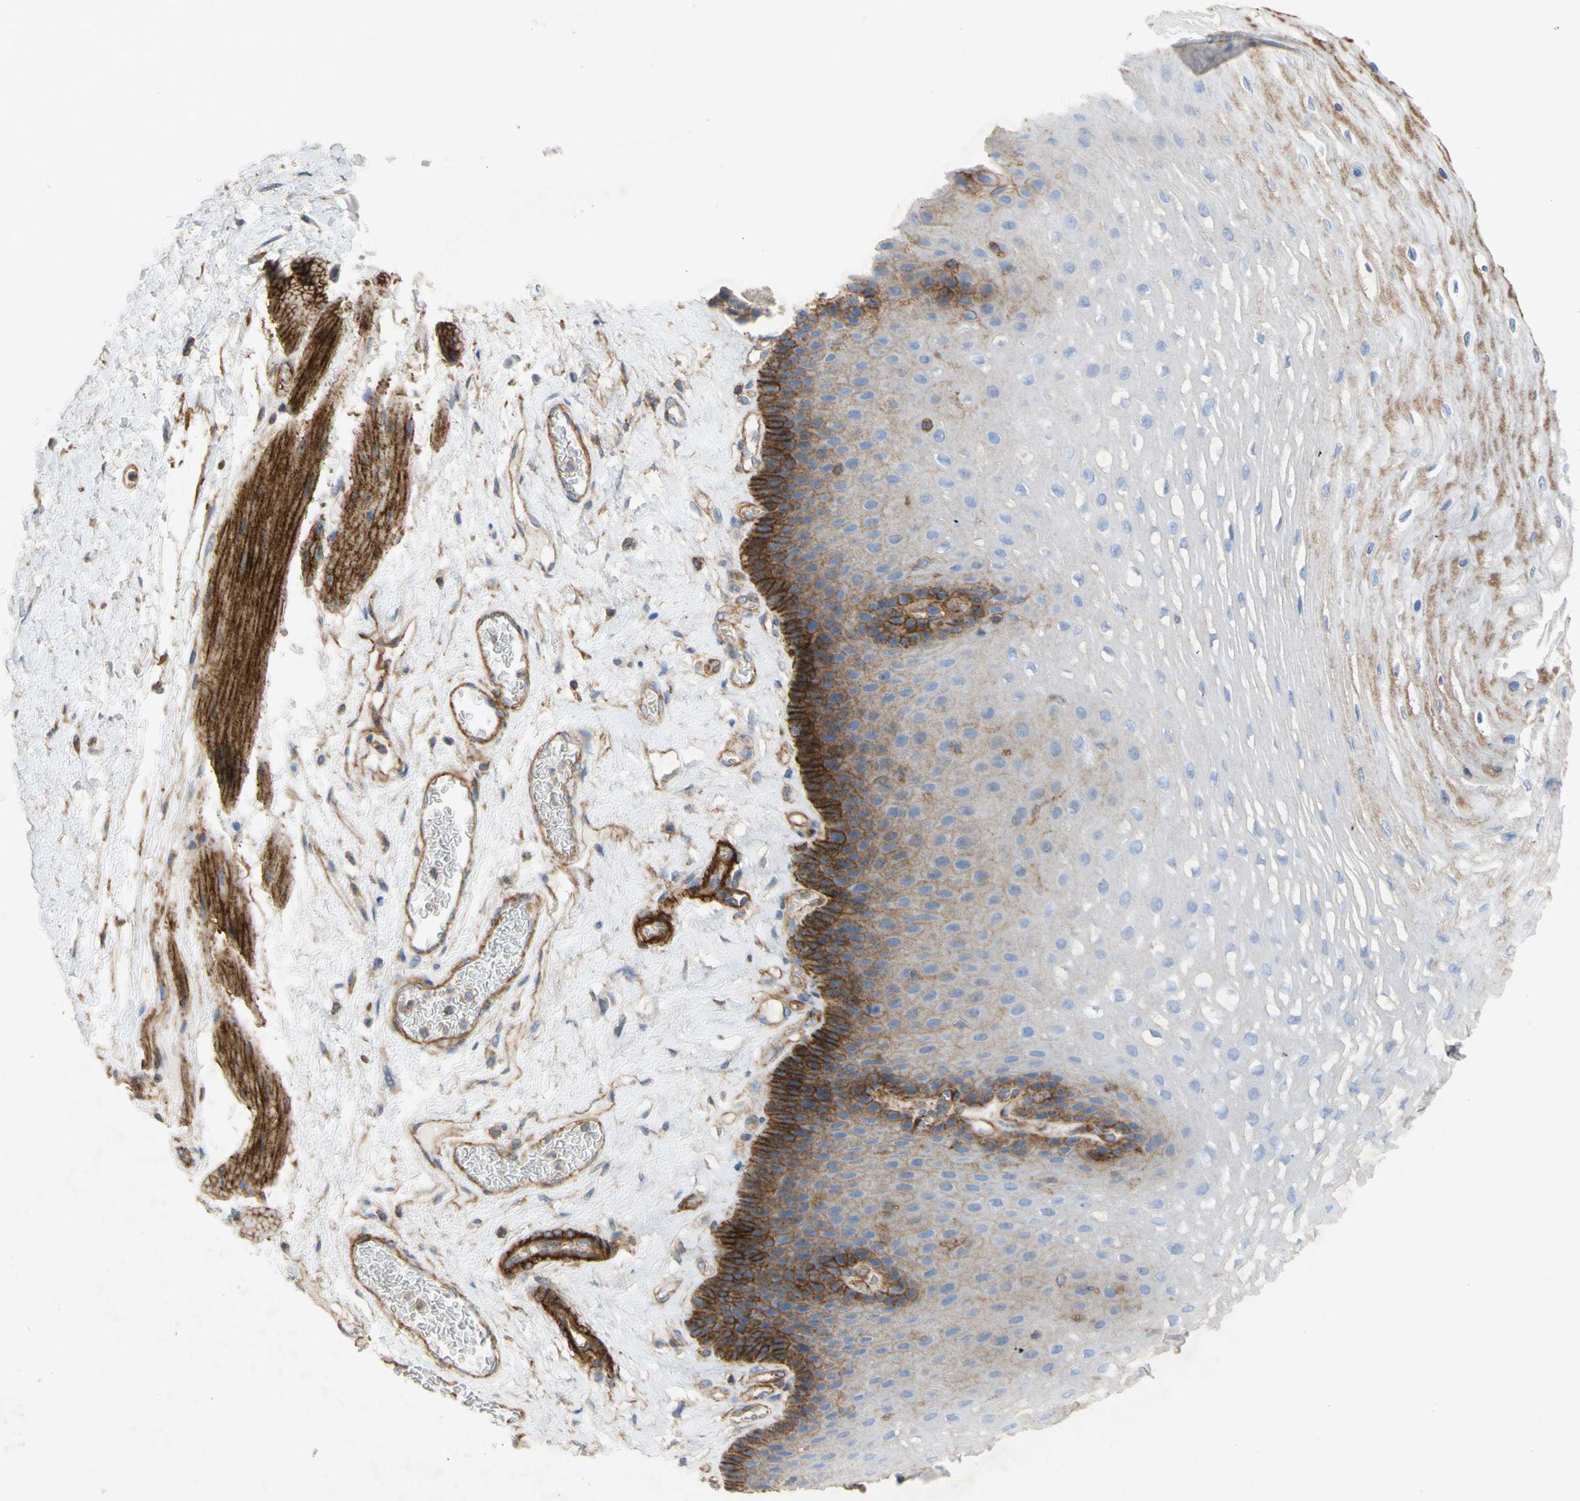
{"staining": {"intensity": "strong", "quantity": "25%-75%", "location": "cytoplasmic/membranous"}, "tissue": "esophagus", "cell_type": "Squamous epithelial cells", "image_type": "normal", "snomed": [{"axis": "morphology", "description": "Normal tissue, NOS"}, {"axis": "topography", "description": "Esophagus"}], "caption": "There is high levels of strong cytoplasmic/membranous positivity in squamous epithelial cells of normal esophagus, as demonstrated by immunohistochemical staining (brown color).", "gene": "ATP2A3", "patient": {"sex": "female", "age": 72}}